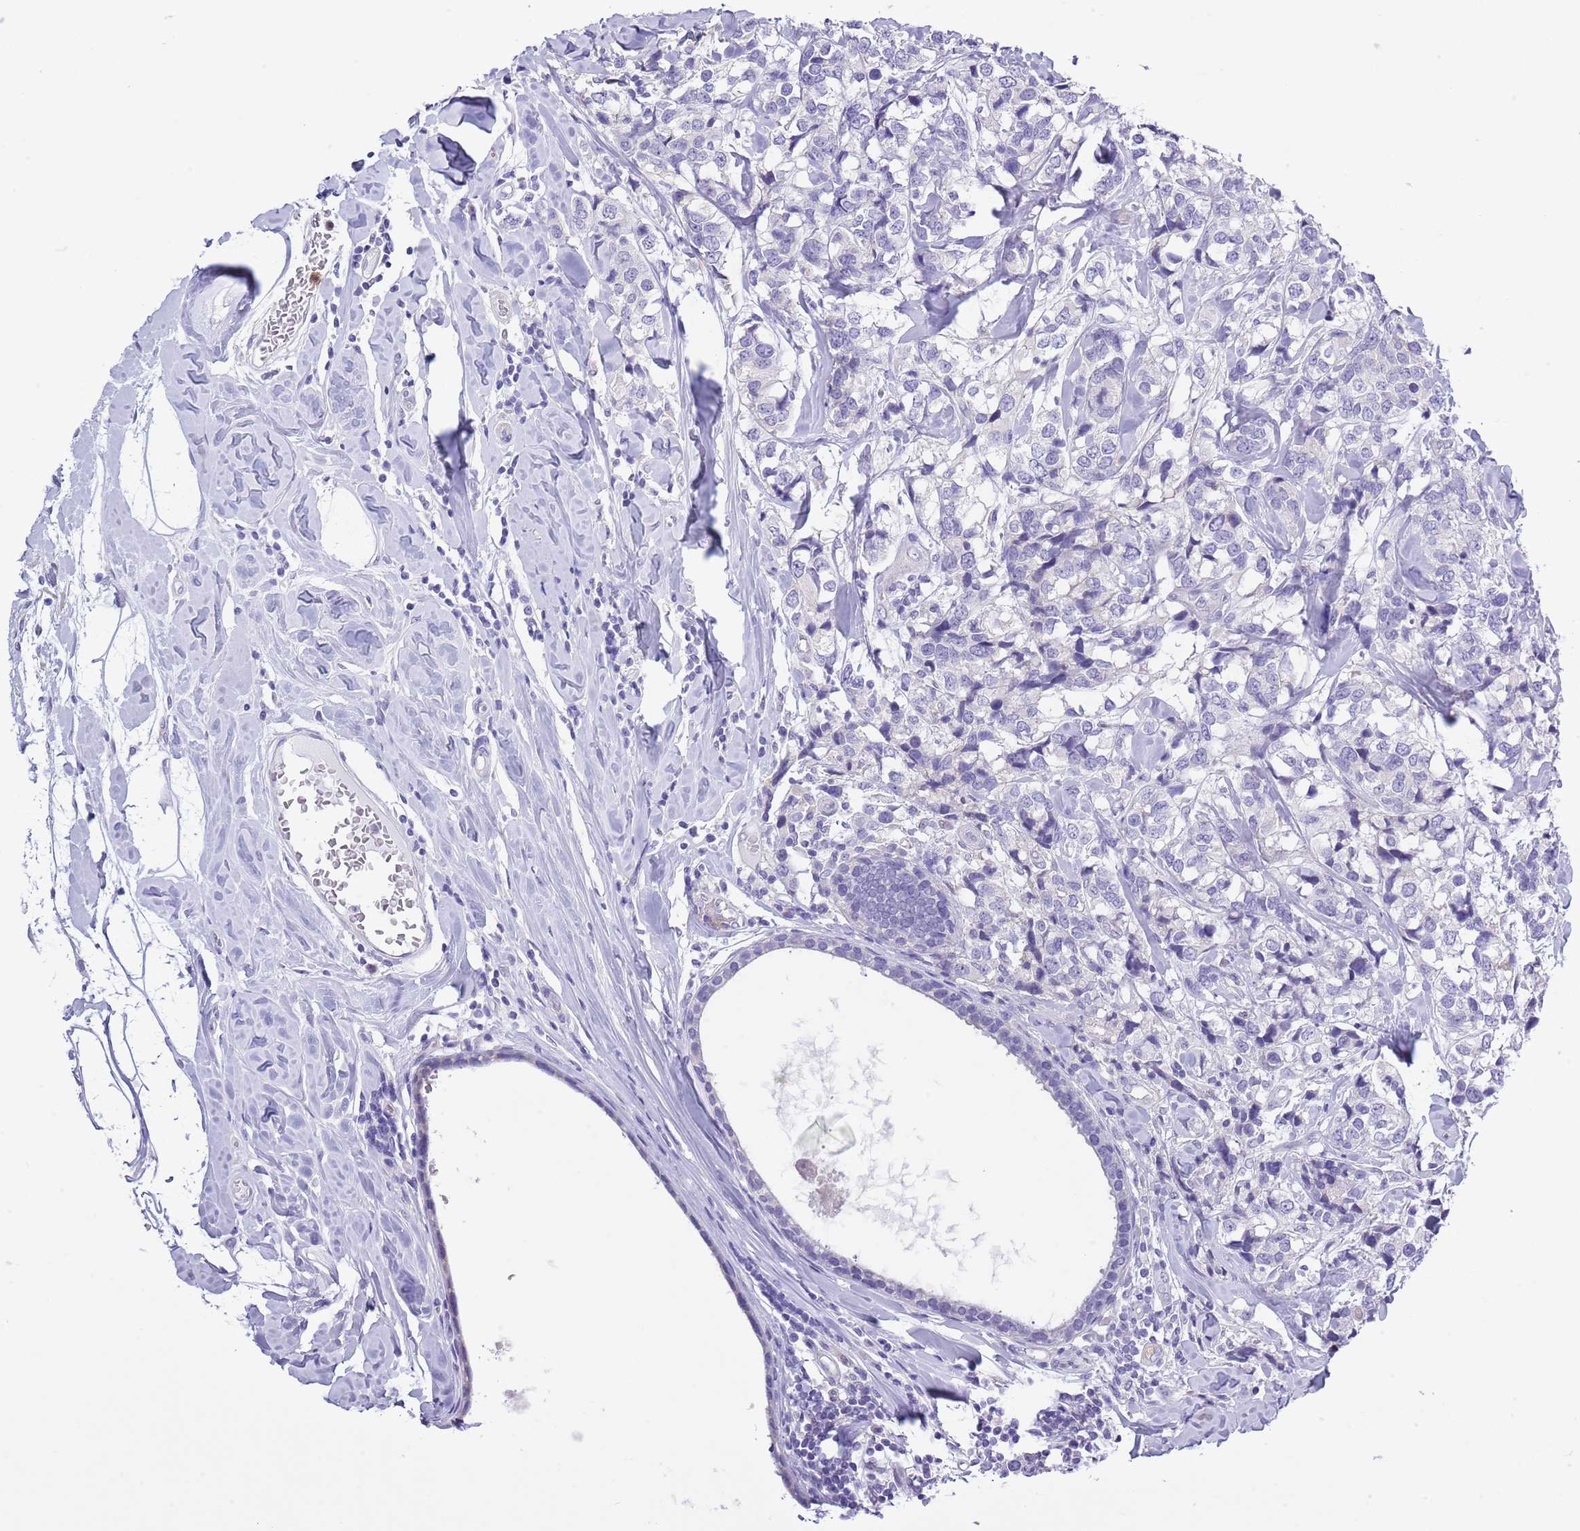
{"staining": {"intensity": "negative", "quantity": "none", "location": "none"}, "tissue": "breast cancer", "cell_type": "Tumor cells", "image_type": "cancer", "snomed": [{"axis": "morphology", "description": "Lobular carcinoma"}, {"axis": "topography", "description": "Breast"}], "caption": "DAB immunohistochemical staining of breast cancer (lobular carcinoma) demonstrates no significant staining in tumor cells. (DAB IHC with hematoxylin counter stain).", "gene": "ZFP2", "patient": {"sex": "female", "age": 59}}